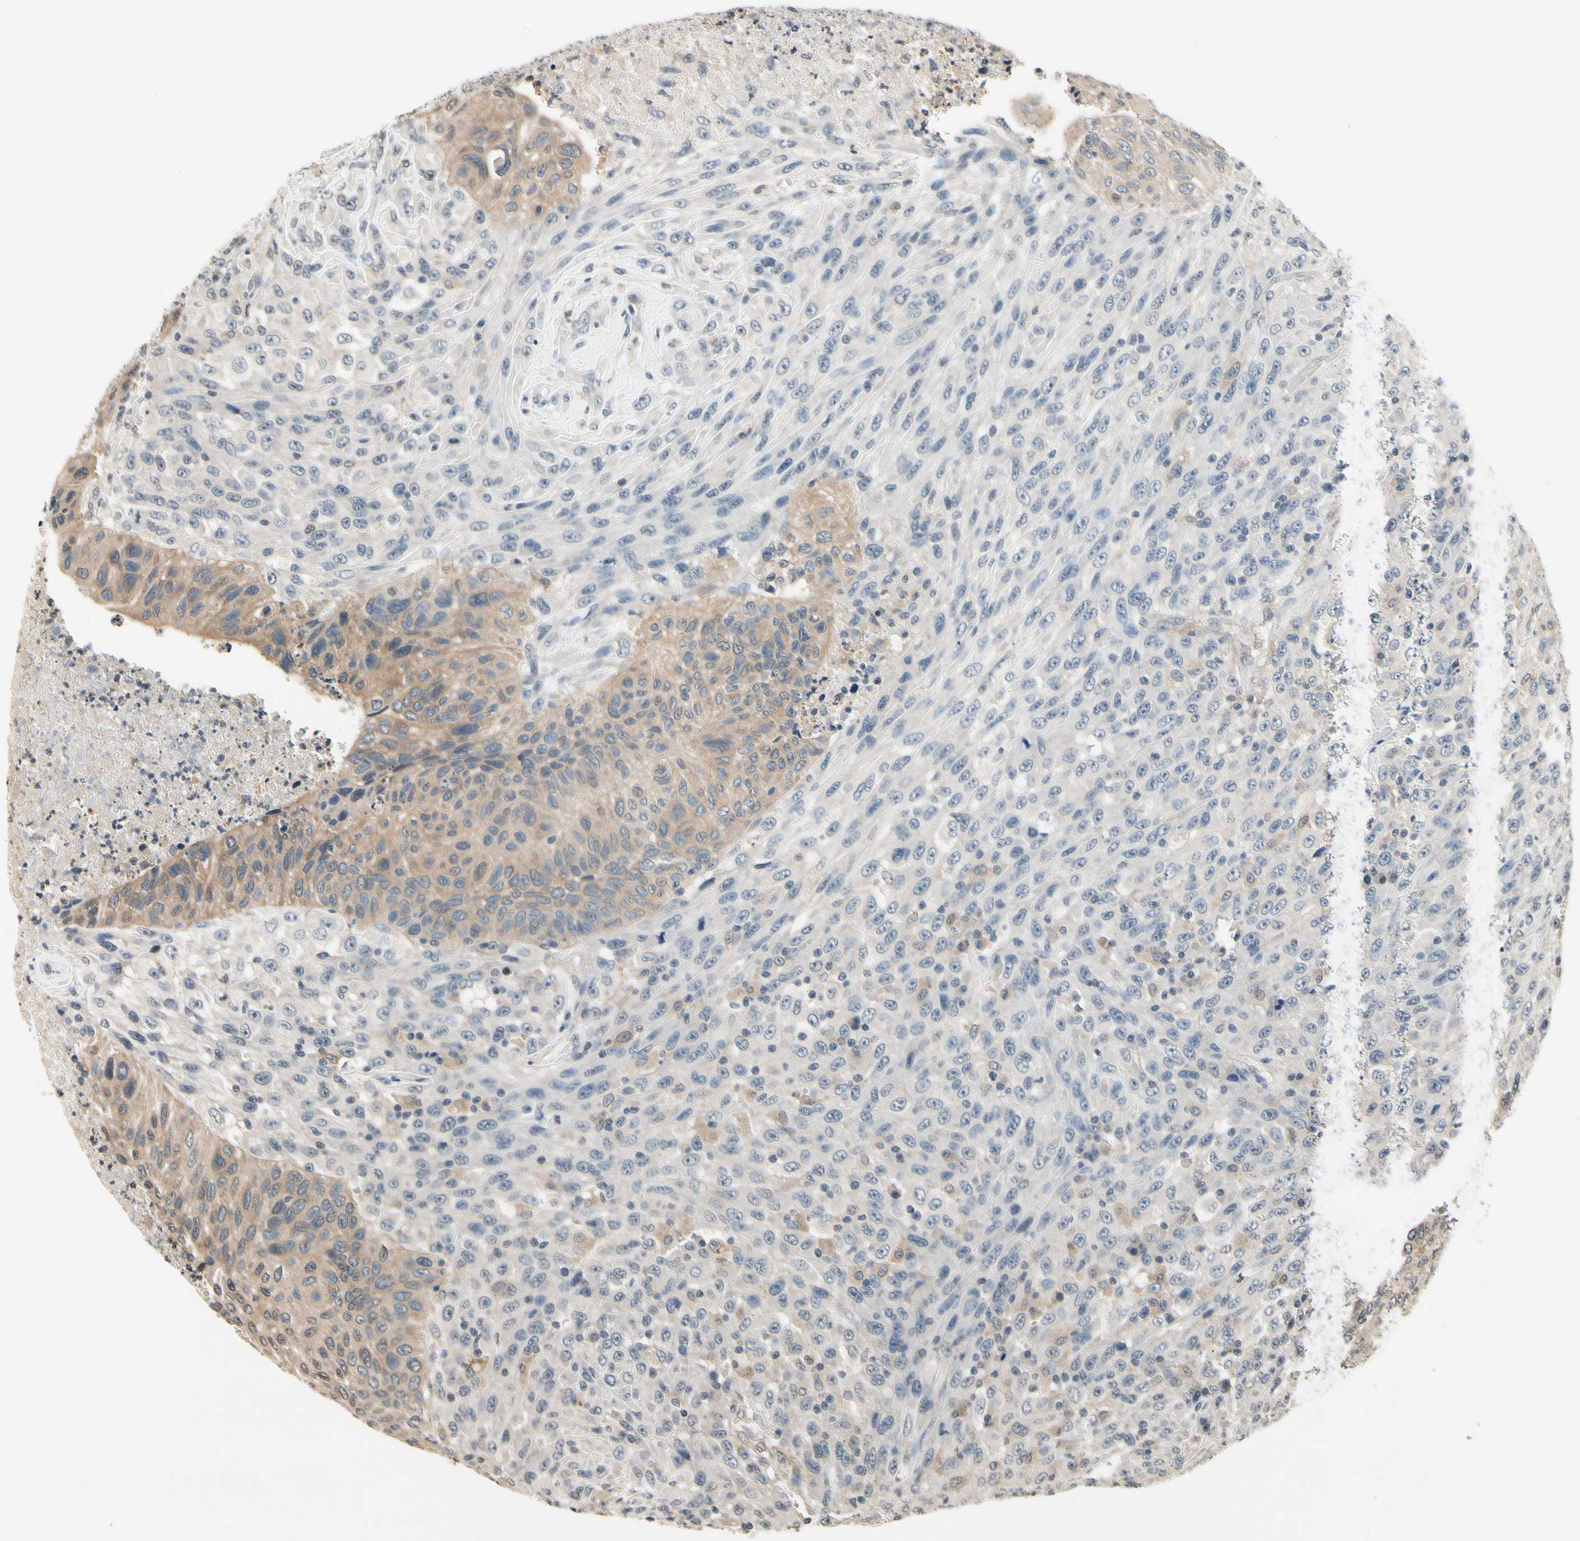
{"staining": {"intensity": "weak", "quantity": ">75%", "location": "cytoplasmic/membranous"}, "tissue": "urothelial cancer", "cell_type": "Tumor cells", "image_type": "cancer", "snomed": [{"axis": "morphology", "description": "Urothelial carcinoma, High grade"}, {"axis": "topography", "description": "Urinary bladder"}], "caption": "Immunohistochemical staining of urothelial cancer shows weak cytoplasmic/membranous protein staining in about >75% of tumor cells.", "gene": "GCLC", "patient": {"sex": "male", "age": 66}}